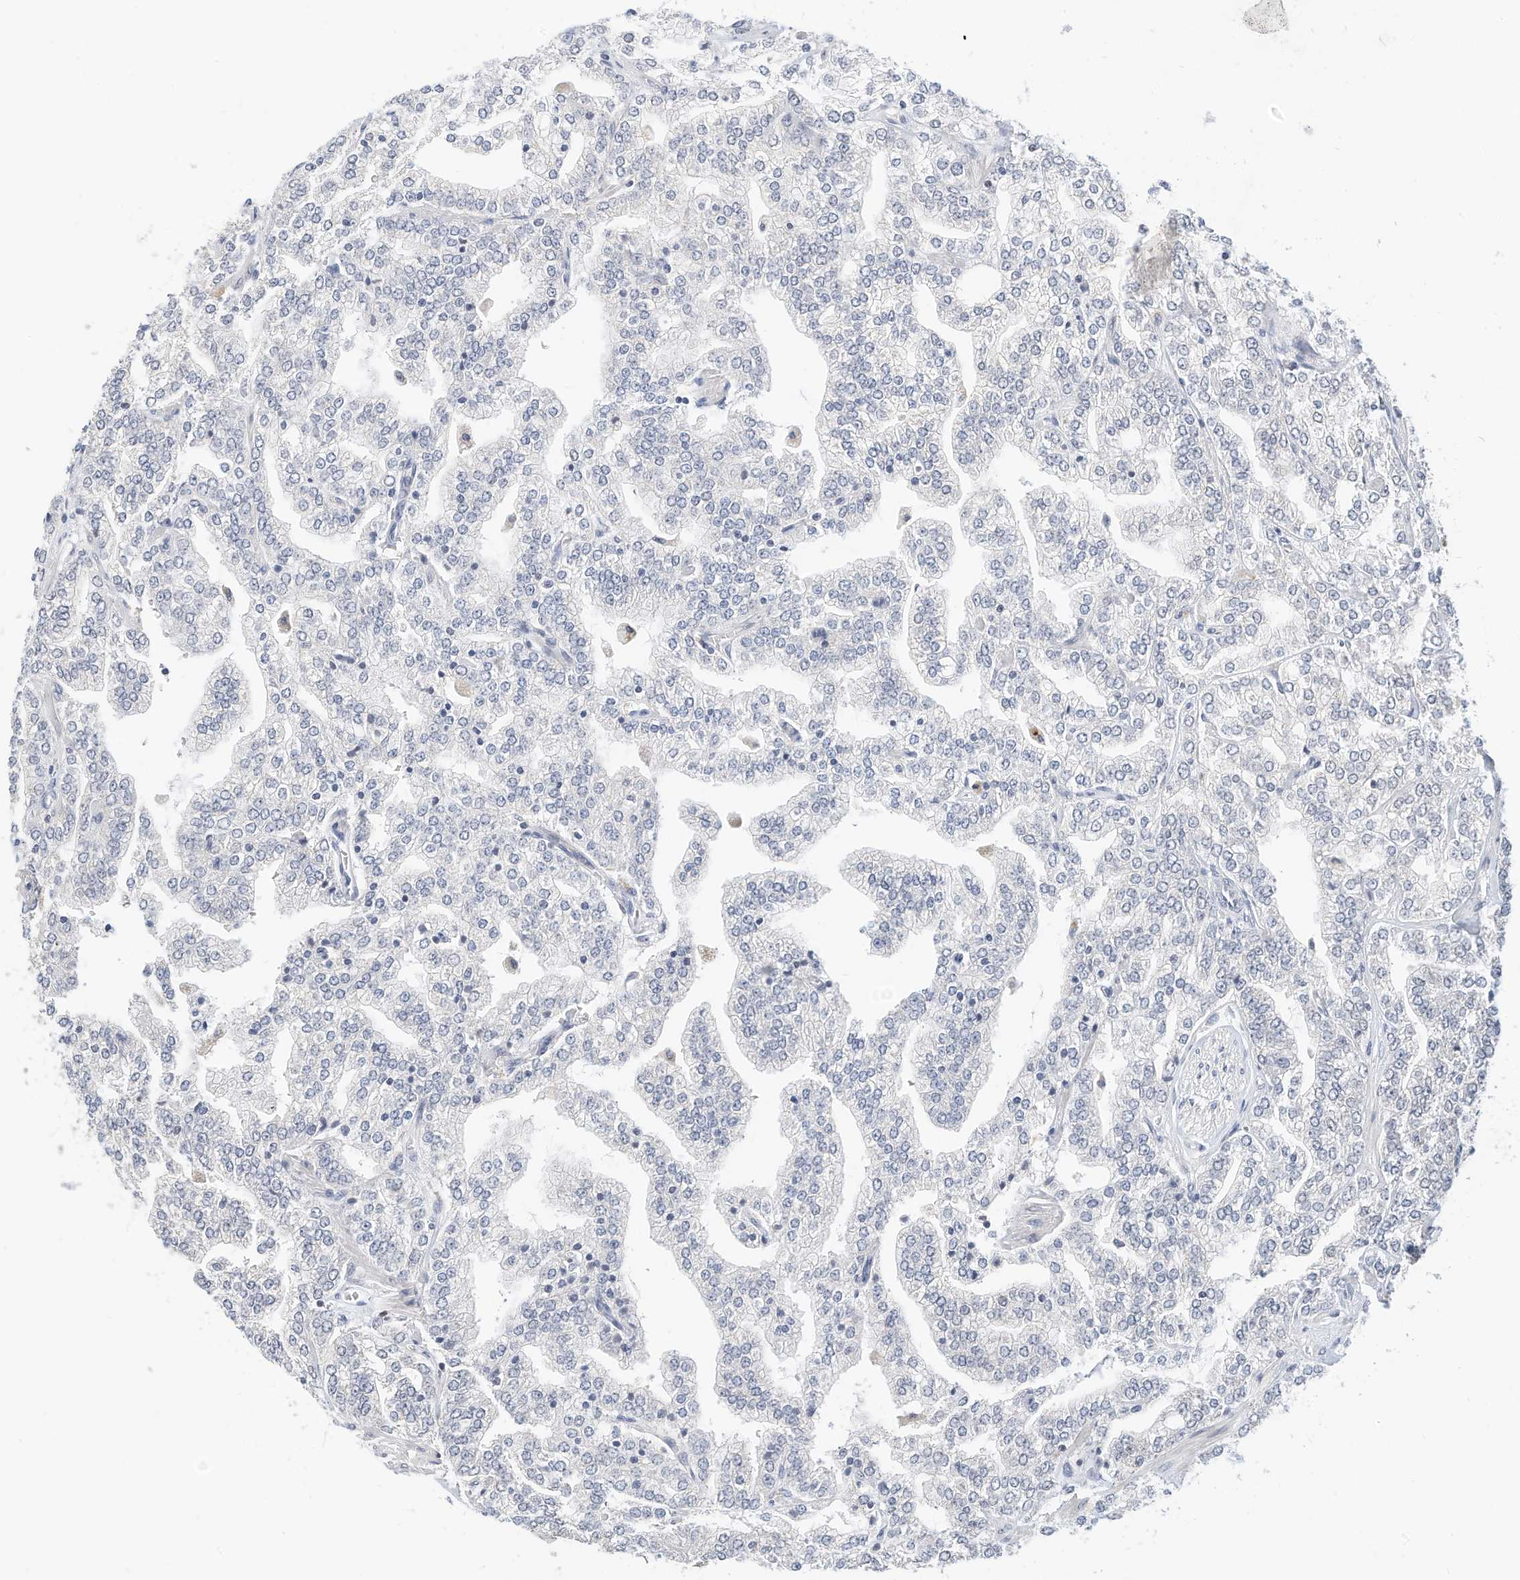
{"staining": {"intensity": "negative", "quantity": "none", "location": "none"}, "tissue": "prostate cancer", "cell_type": "Tumor cells", "image_type": "cancer", "snomed": [{"axis": "morphology", "description": "Adenocarcinoma, High grade"}, {"axis": "topography", "description": "Prostate"}], "caption": "High power microscopy image of an immunohistochemistry image of prostate cancer (adenocarcinoma (high-grade)), revealing no significant positivity in tumor cells. (Stains: DAB (3,3'-diaminobenzidine) immunohistochemistry with hematoxylin counter stain, Microscopy: brightfield microscopy at high magnification).", "gene": "OGT", "patient": {"sex": "male", "age": 64}}